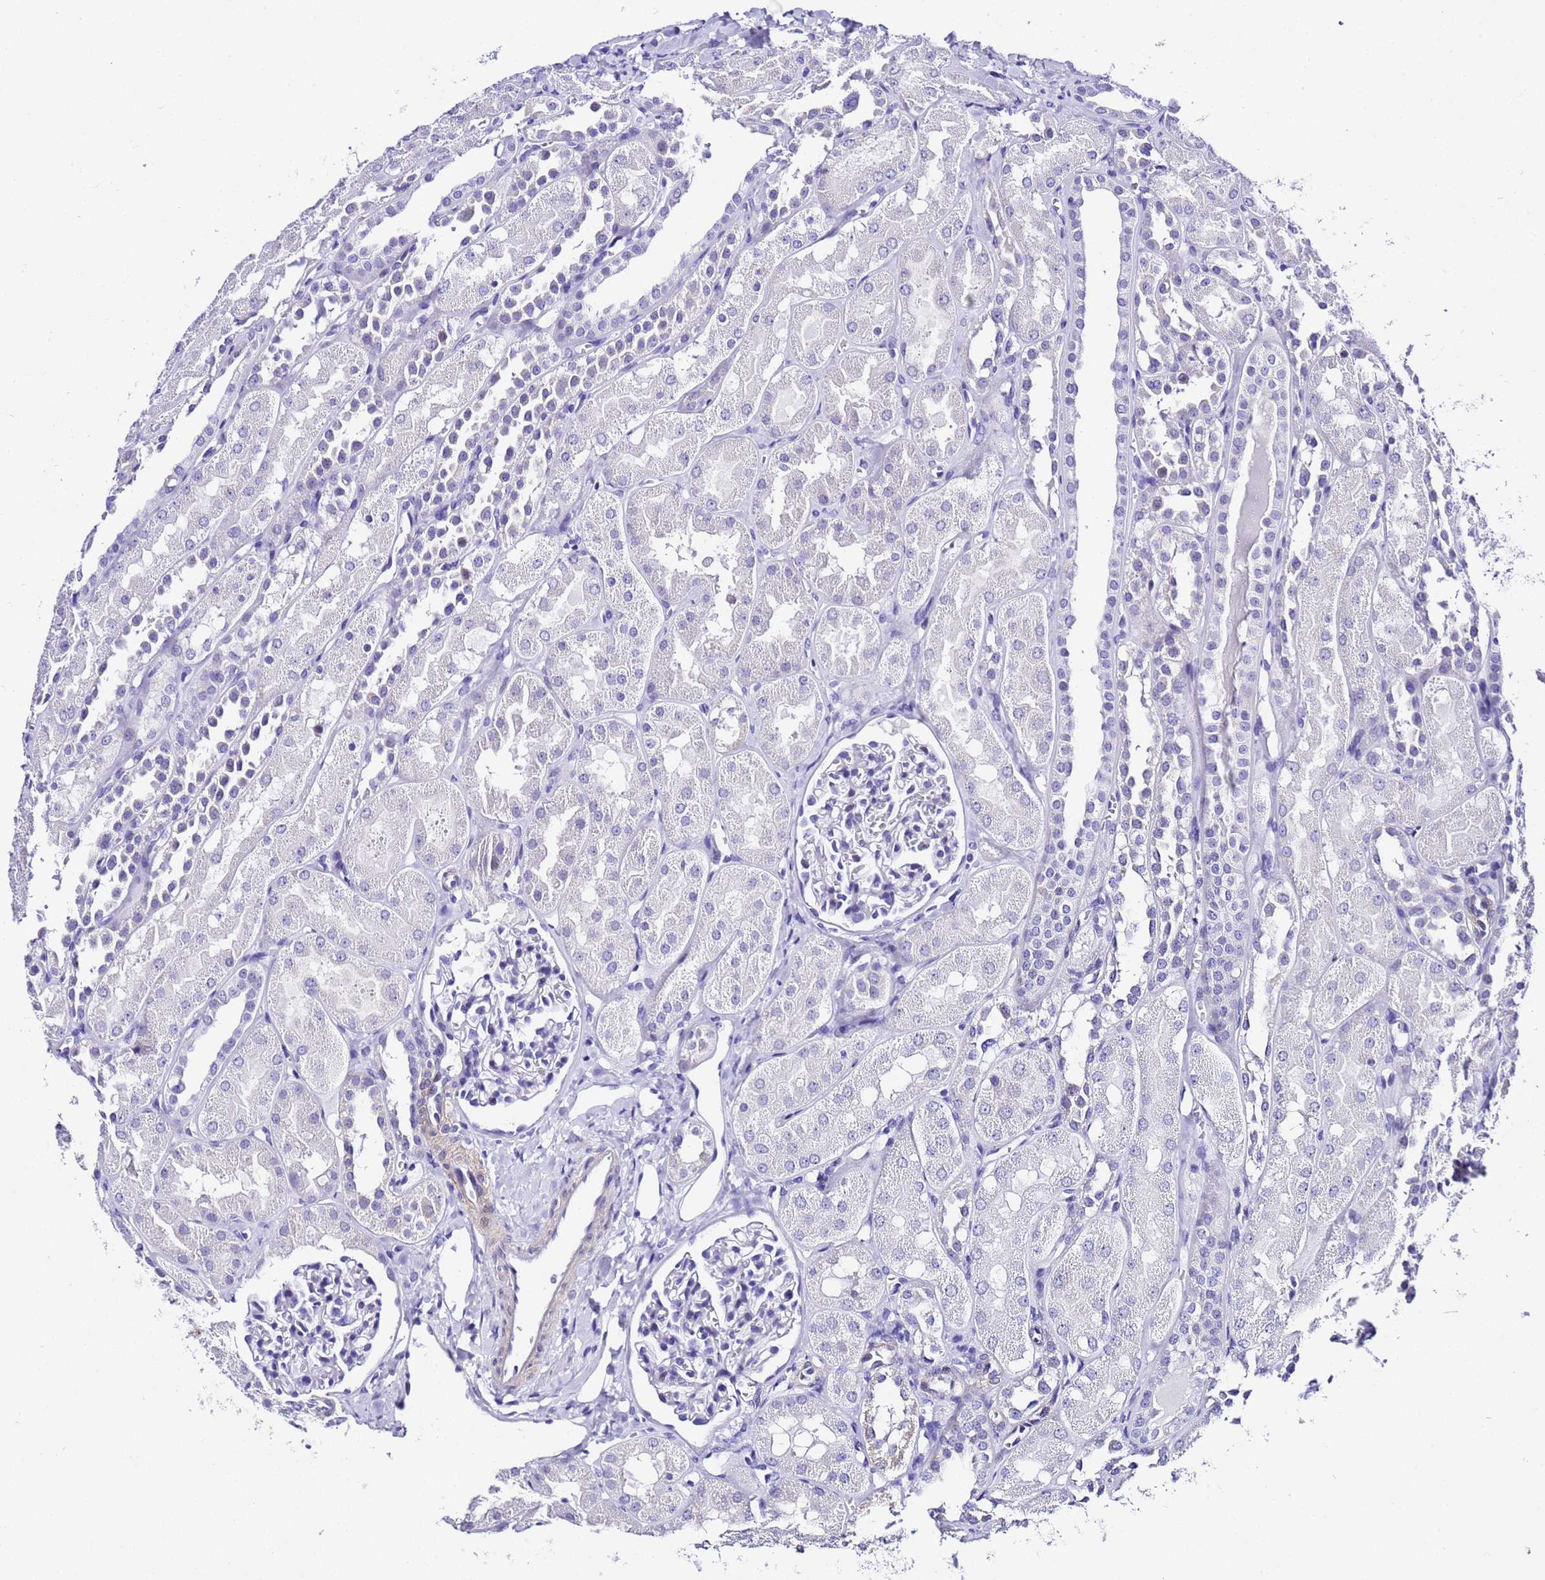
{"staining": {"intensity": "negative", "quantity": "none", "location": "none"}, "tissue": "kidney", "cell_type": "Cells in glomeruli", "image_type": "normal", "snomed": [{"axis": "morphology", "description": "Normal tissue, NOS"}, {"axis": "topography", "description": "Kidney"}, {"axis": "topography", "description": "Urinary bladder"}], "caption": "High power microscopy histopathology image of an immunohistochemistry (IHC) image of benign kidney, revealing no significant positivity in cells in glomeruli.", "gene": "ZNF417", "patient": {"sex": "male", "age": 16}}